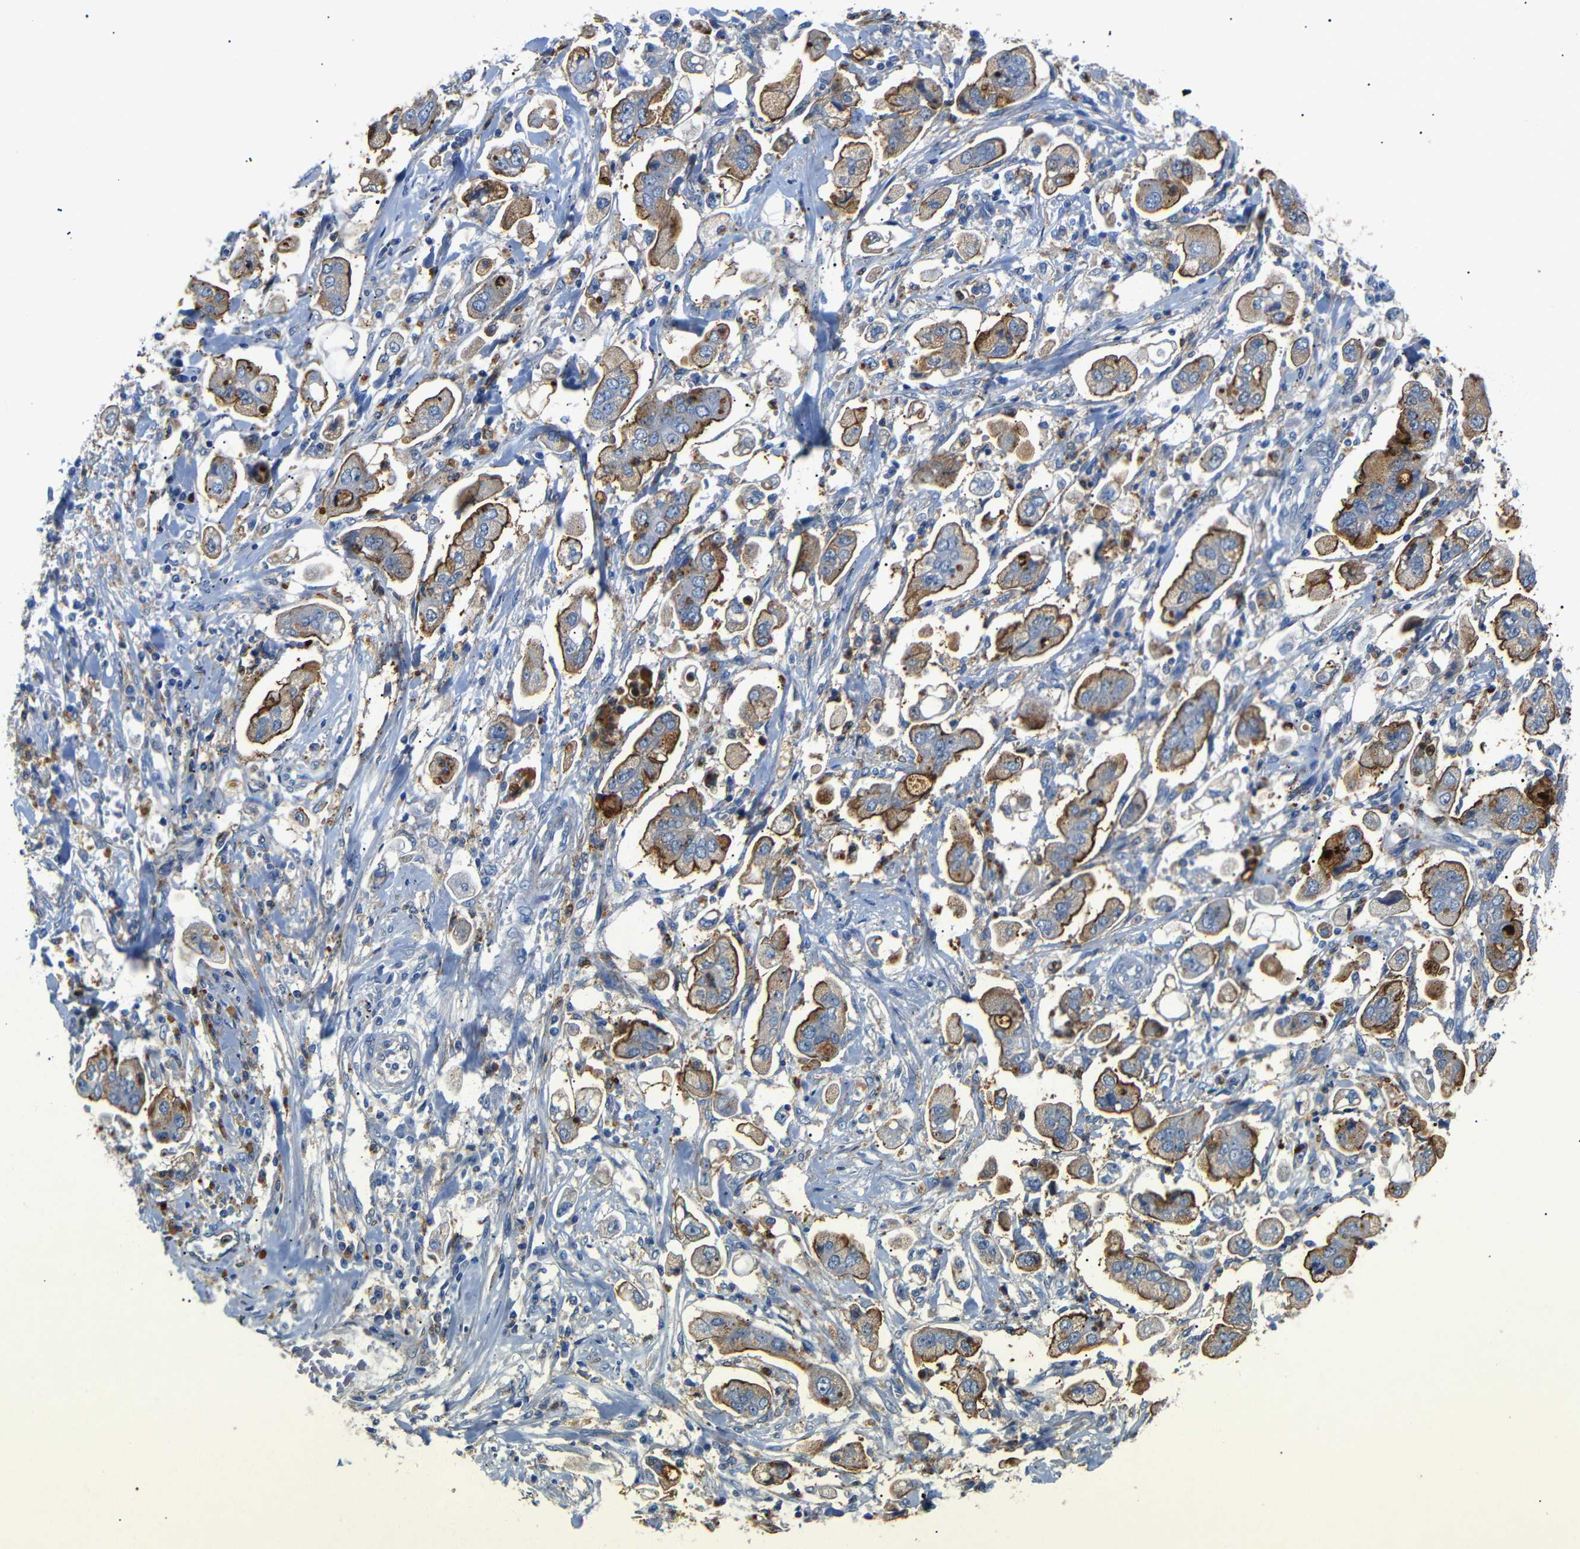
{"staining": {"intensity": "moderate", "quantity": "25%-75%", "location": "cytoplasmic/membranous"}, "tissue": "stomach cancer", "cell_type": "Tumor cells", "image_type": "cancer", "snomed": [{"axis": "morphology", "description": "Adenocarcinoma, NOS"}, {"axis": "topography", "description": "Stomach"}], "caption": "This micrograph exhibits IHC staining of human stomach adenocarcinoma, with medium moderate cytoplasmic/membranous positivity in approximately 25%-75% of tumor cells.", "gene": "SDCBP", "patient": {"sex": "male", "age": 62}}